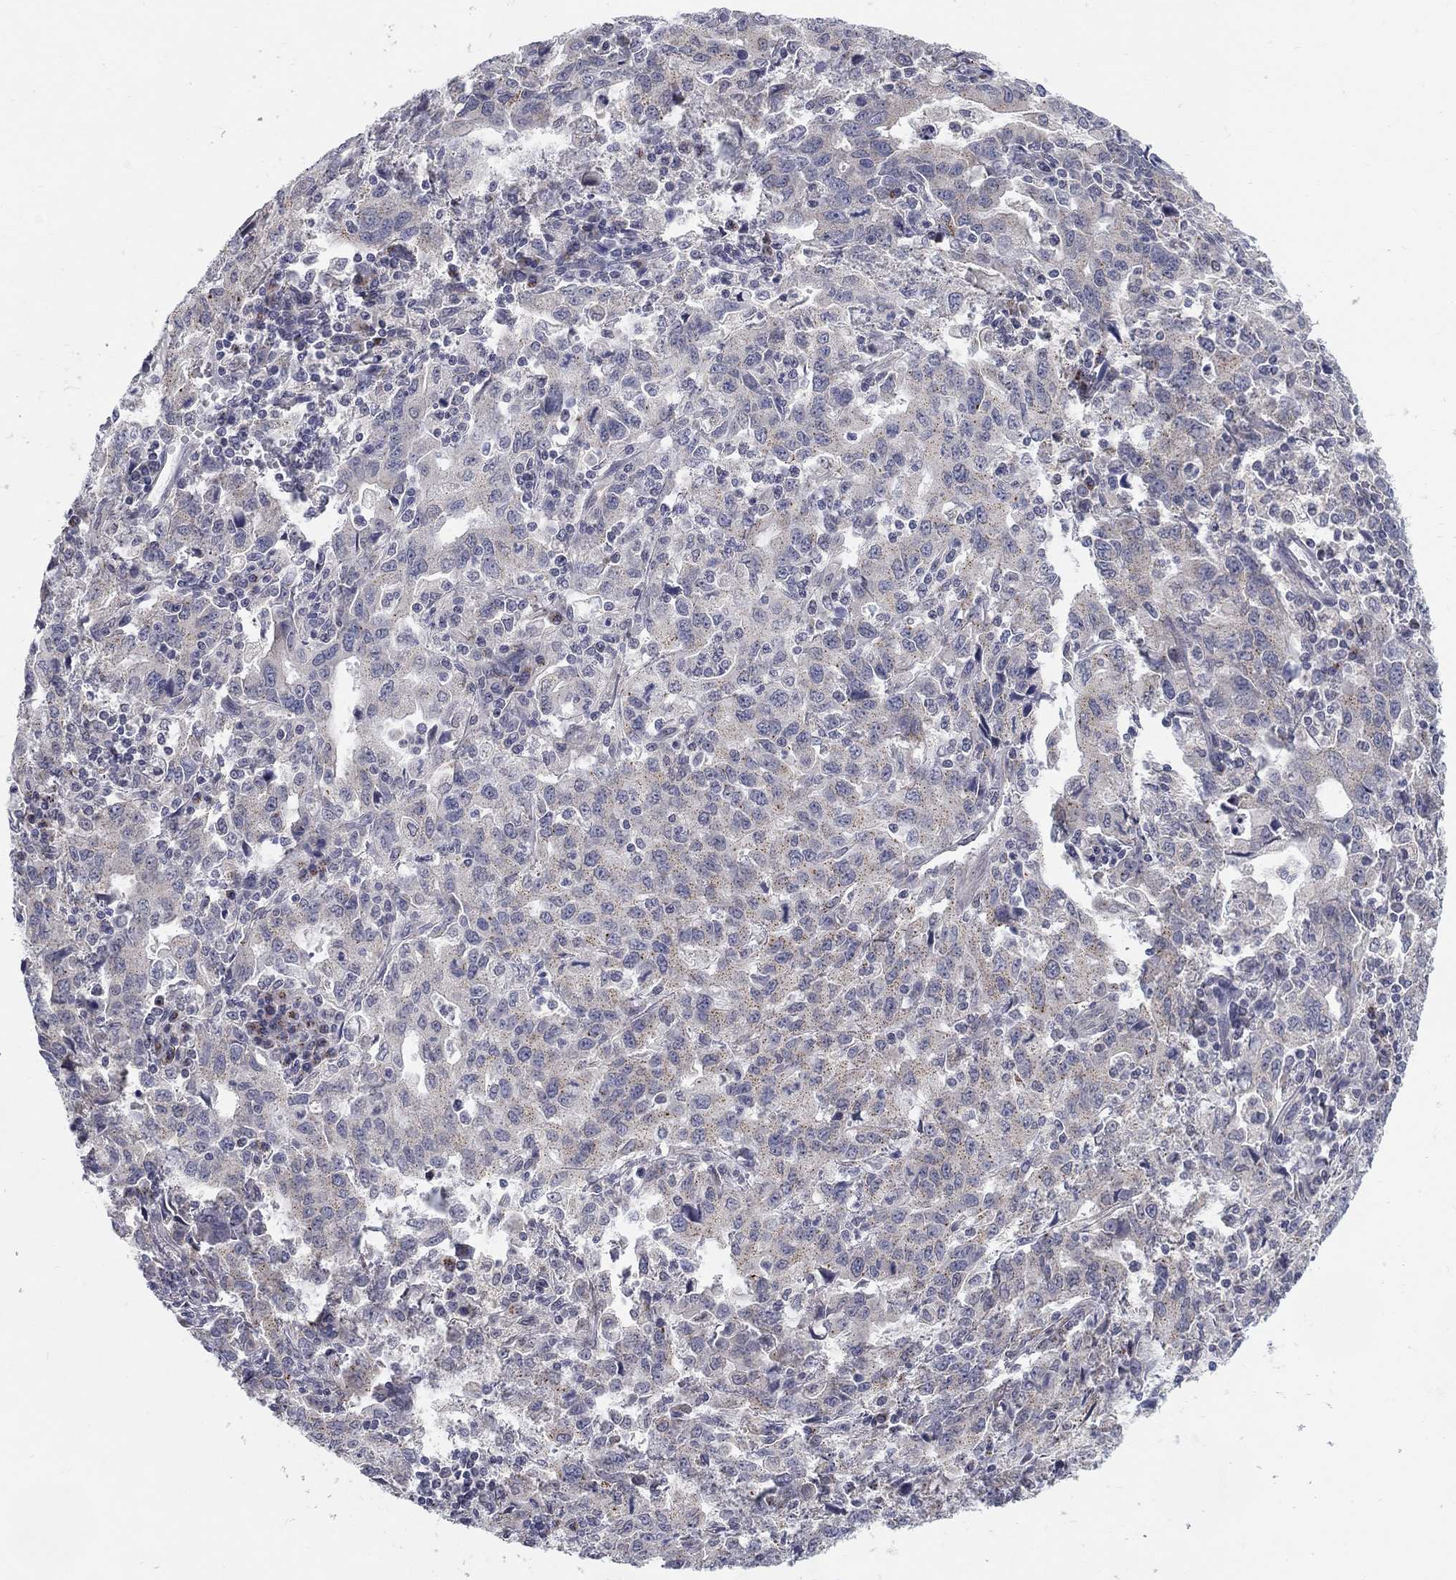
{"staining": {"intensity": "weak", "quantity": "<25%", "location": "cytoplasmic/membranous"}, "tissue": "stomach cancer", "cell_type": "Tumor cells", "image_type": "cancer", "snomed": [{"axis": "morphology", "description": "Adenocarcinoma, NOS"}, {"axis": "topography", "description": "Stomach, upper"}], "caption": "A micrograph of human stomach cancer (adenocarcinoma) is negative for staining in tumor cells.", "gene": "PANK3", "patient": {"sex": "male", "age": 85}}